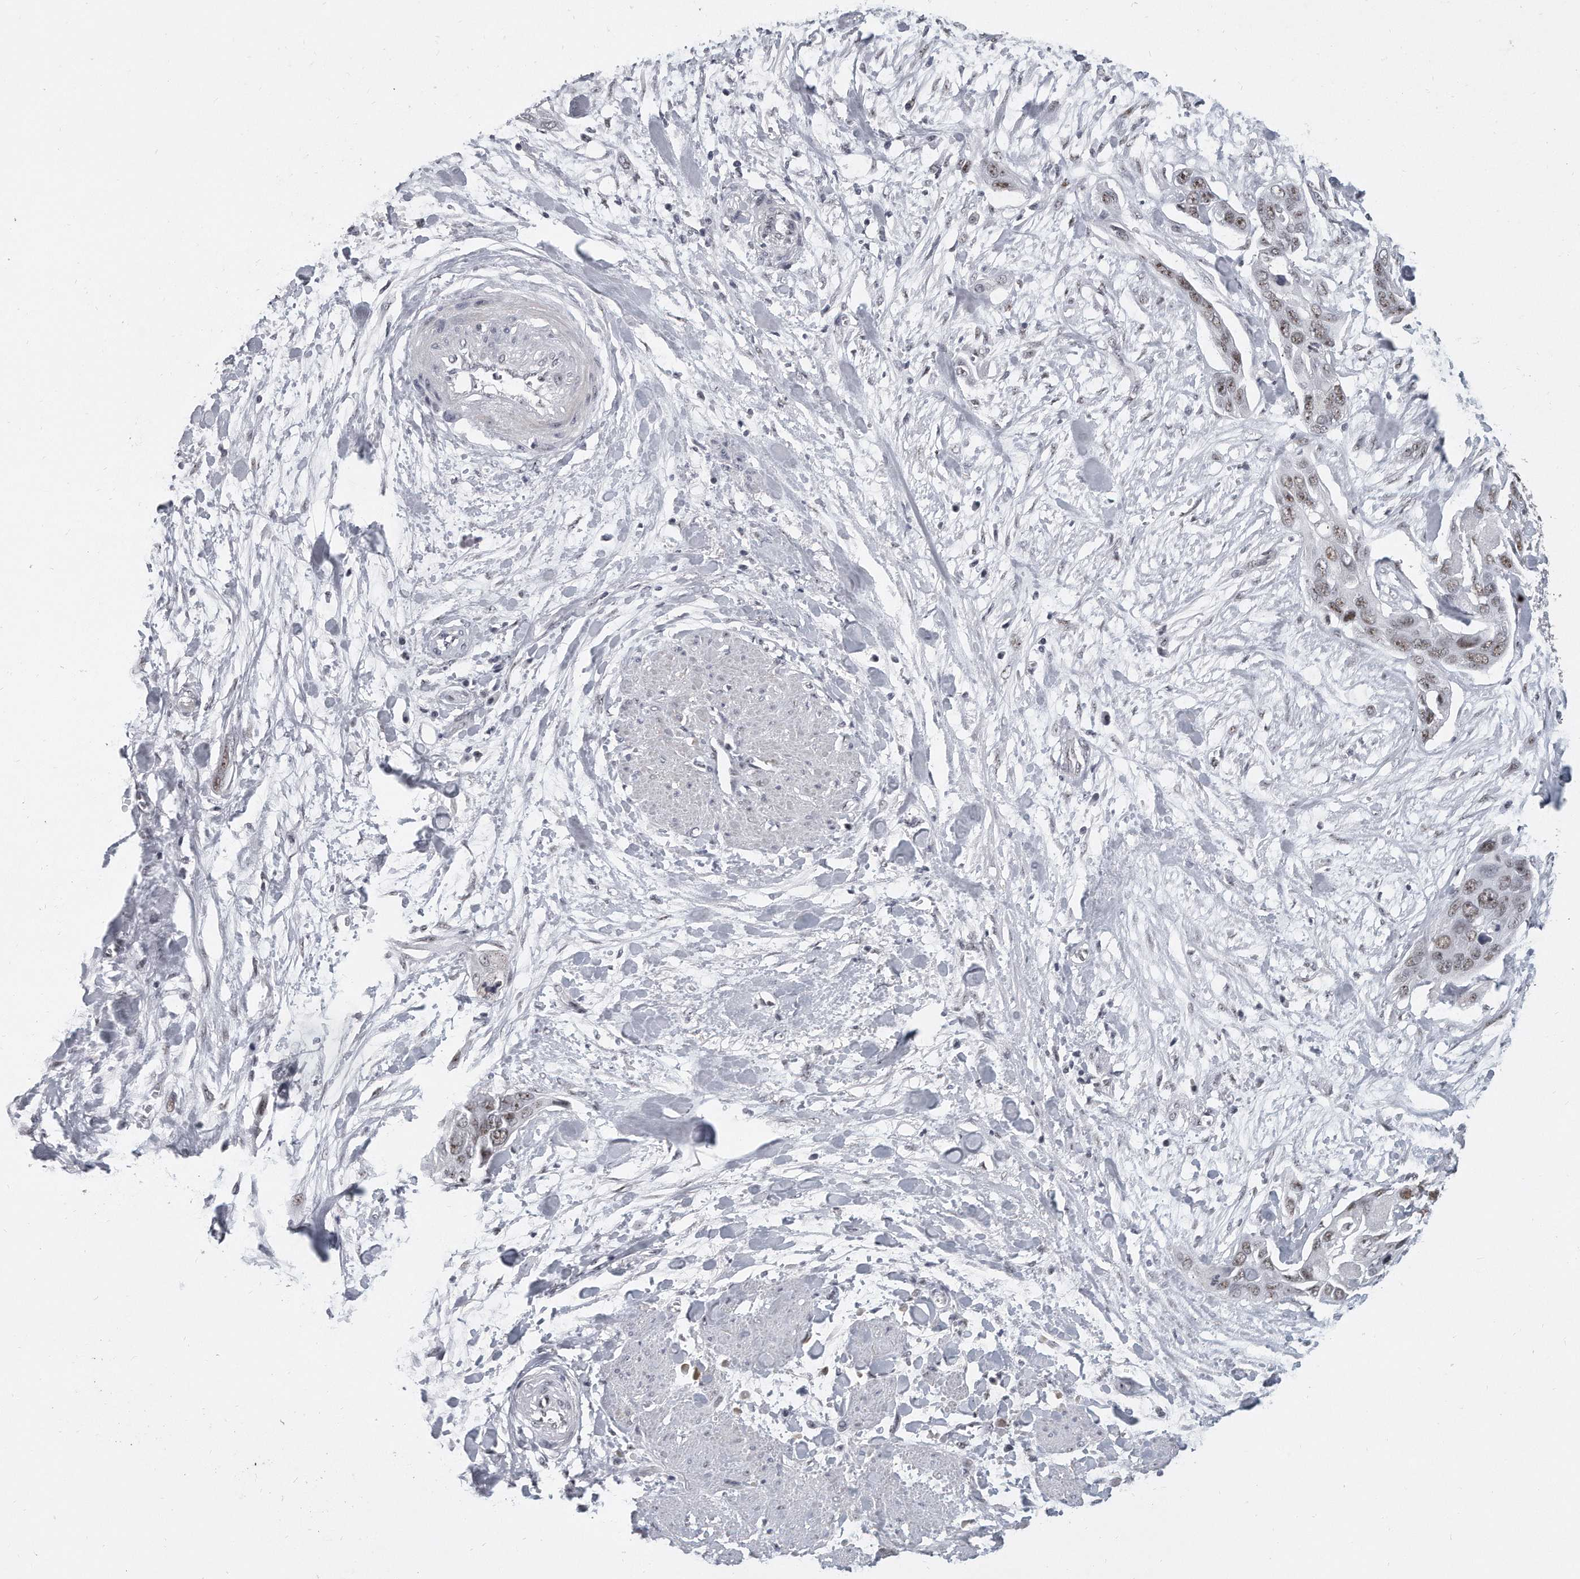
{"staining": {"intensity": "weak", "quantity": ">75%", "location": "nuclear"}, "tissue": "pancreatic cancer", "cell_type": "Tumor cells", "image_type": "cancer", "snomed": [{"axis": "morphology", "description": "Adenocarcinoma, NOS"}, {"axis": "topography", "description": "Pancreas"}], "caption": "An IHC micrograph of tumor tissue is shown. Protein staining in brown highlights weak nuclear positivity in pancreatic cancer within tumor cells.", "gene": "TFCP2L1", "patient": {"sex": "female", "age": 60}}